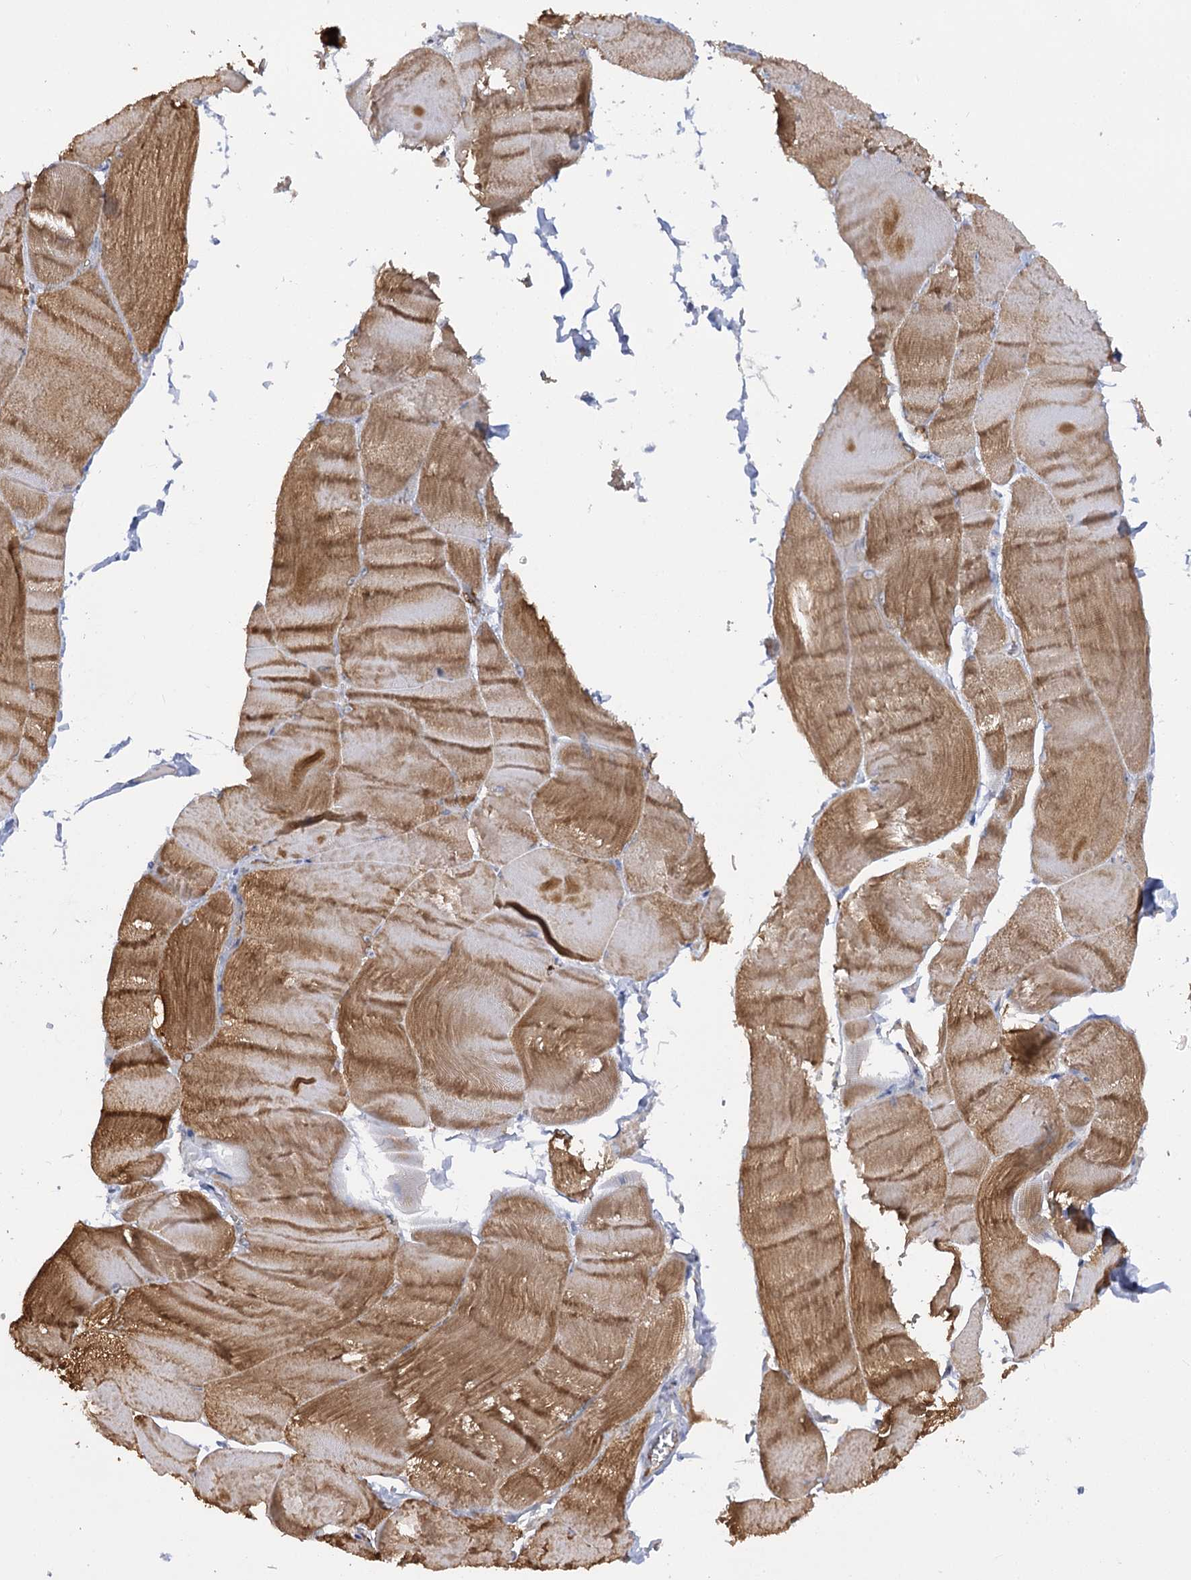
{"staining": {"intensity": "moderate", "quantity": ">75%", "location": "cytoplasmic/membranous"}, "tissue": "skeletal muscle", "cell_type": "Myocytes", "image_type": "normal", "snomed": [{"axis": "morphology", "description": "Normal tissue, NOS"}, {"axis": "morphology", "description": "Basal cell carcinoma"}, {"axis": "topography", "description": "Skeletal muscle"}], "caption": "This is an image of immunohistochemistry (IHC) staining of unremarkable skeletal muscle, which shows moderate positivity in the cytoplasmic/membranous of myocytes.", "gene": "PIWIL4", "patient": {"sex": "female", "age": 64}}